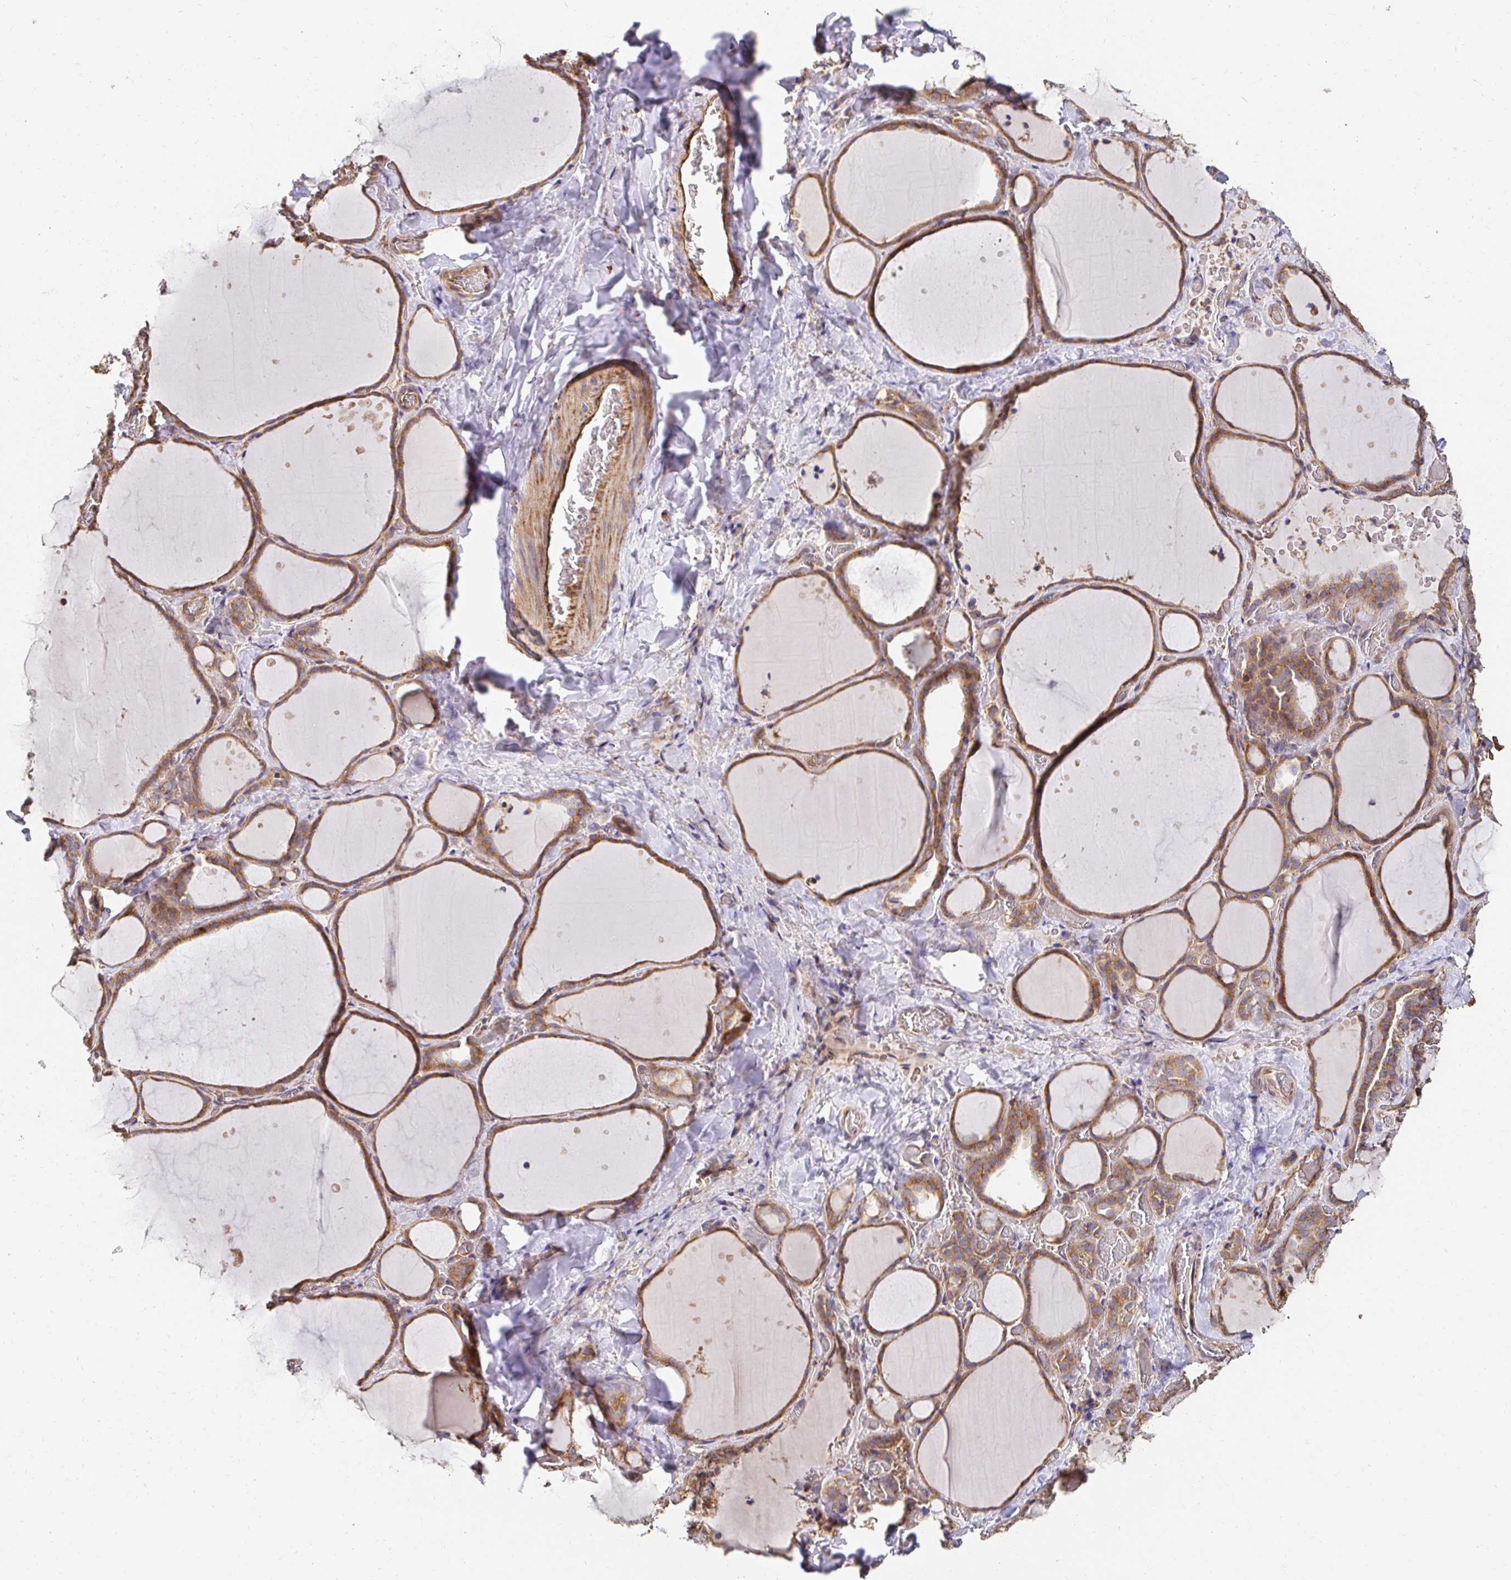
{"staining": {"intensity": "moderate", "quantity": ">75%", "location": "cytoplasmic/membranous"}, "tissue": "thyroid gland", "cell_type": "Glandular cells", "image_type": "normal", "snomed": [{"axis": "morphology", "description": "Normal tissue, NOS"}, {"axis": "topography", "description": "Thyroid gland"}], "caption": "A medium amount of moderate cytoplasmic/membranous positivity is appreciated in about >75% of glandular cells in normal thyroid gland. (Brightfield microscopy of DAB IHC at high magnification).", "gene": "APBB1", "patient": {"sex": "female", "age": 36}}